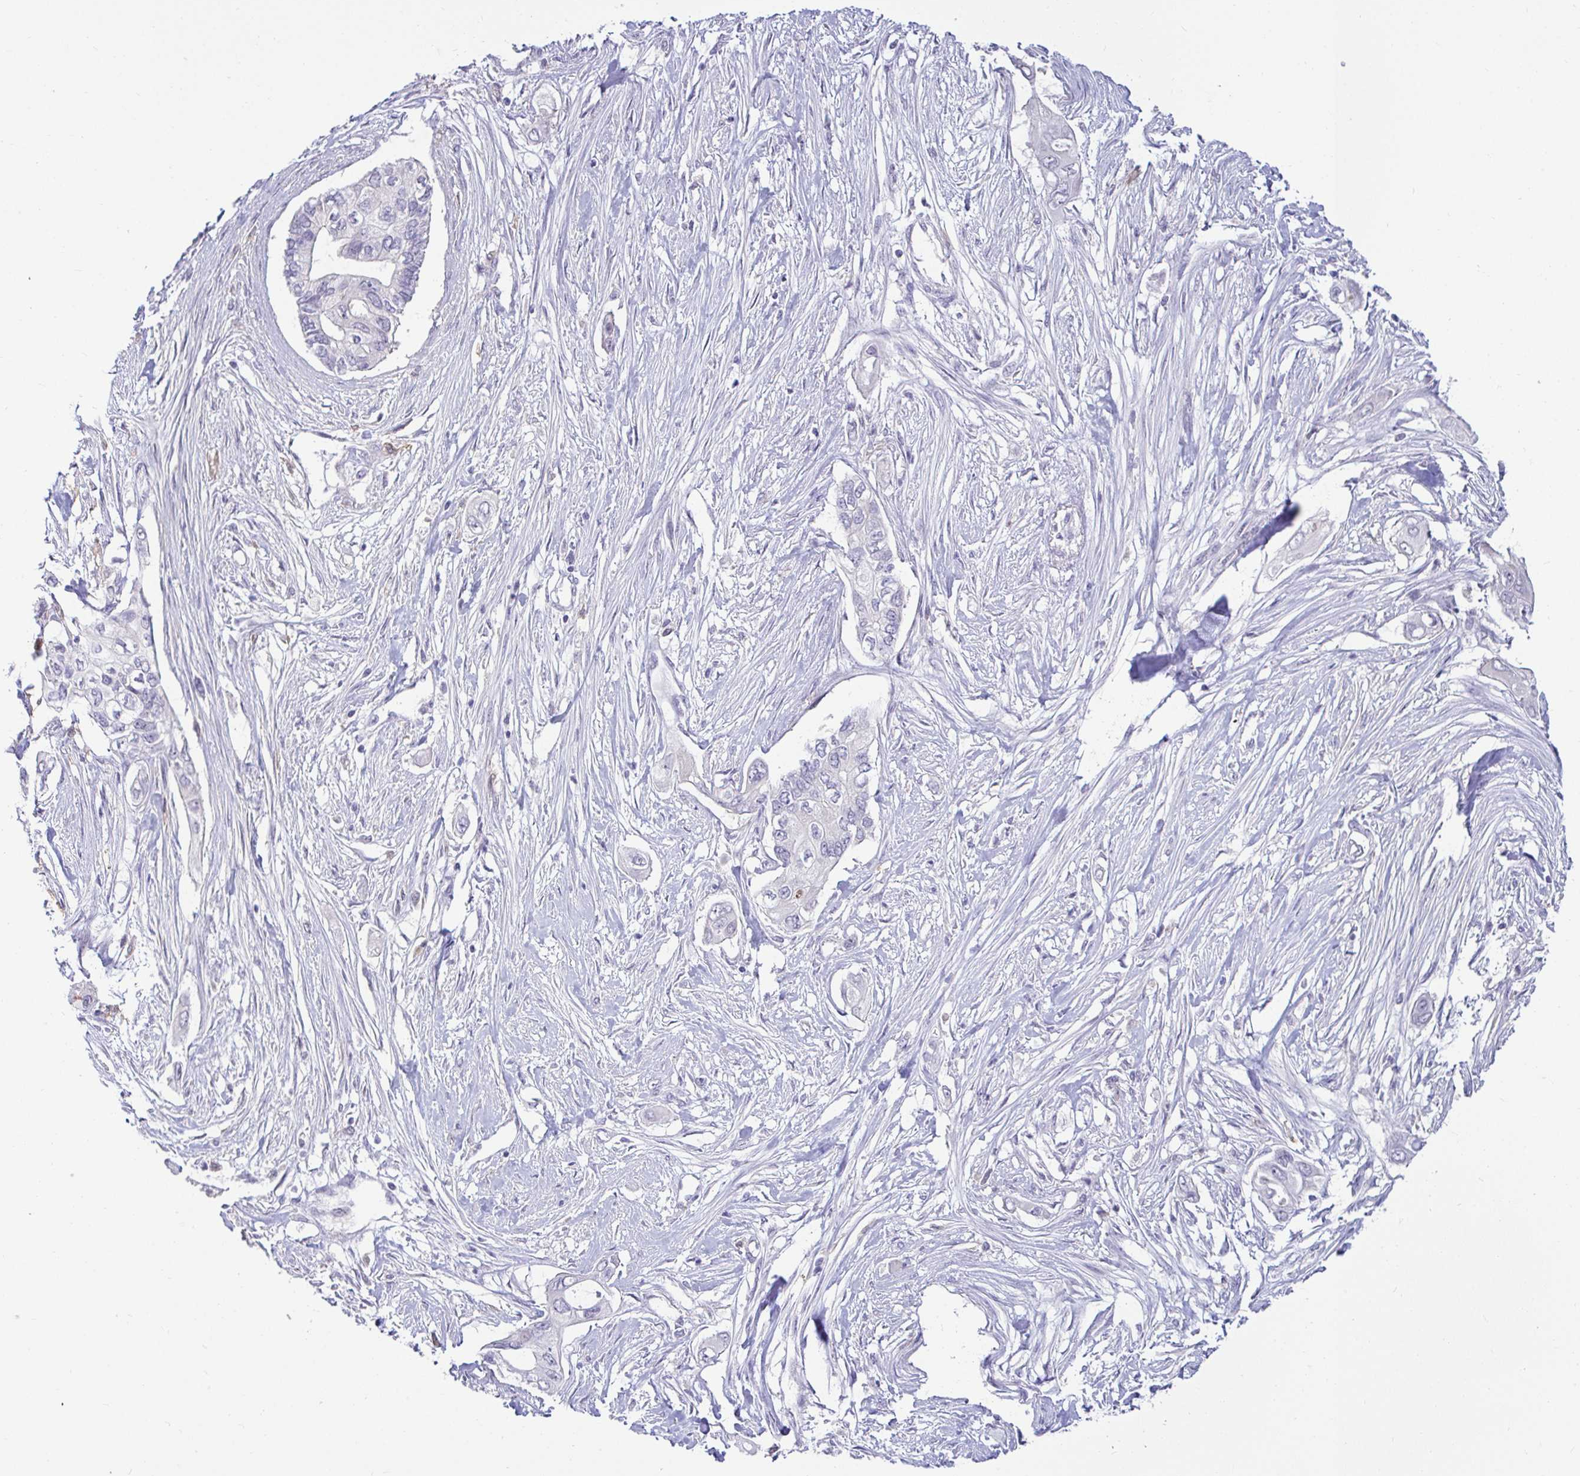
{"staining": {"intensity": "negative", "quantity": "none", "location": "none"}, "tissue": "pancreatic cancer", "cell_type": "Tumor cells", "image_type": "cancer", "snomed": [{"axis": "morphology", "description": "Adenocarcinoma, NOS"}, {"axis": "topography", "description": "Pancreas"}], "caption": "This is a histopathology image of immunohistochemistry (IHC) staining of pancreatic cancer, which shows no expression in tumor cells.", "gene": "GSTM1", "patient": {"sex": "female", "age": 63}}